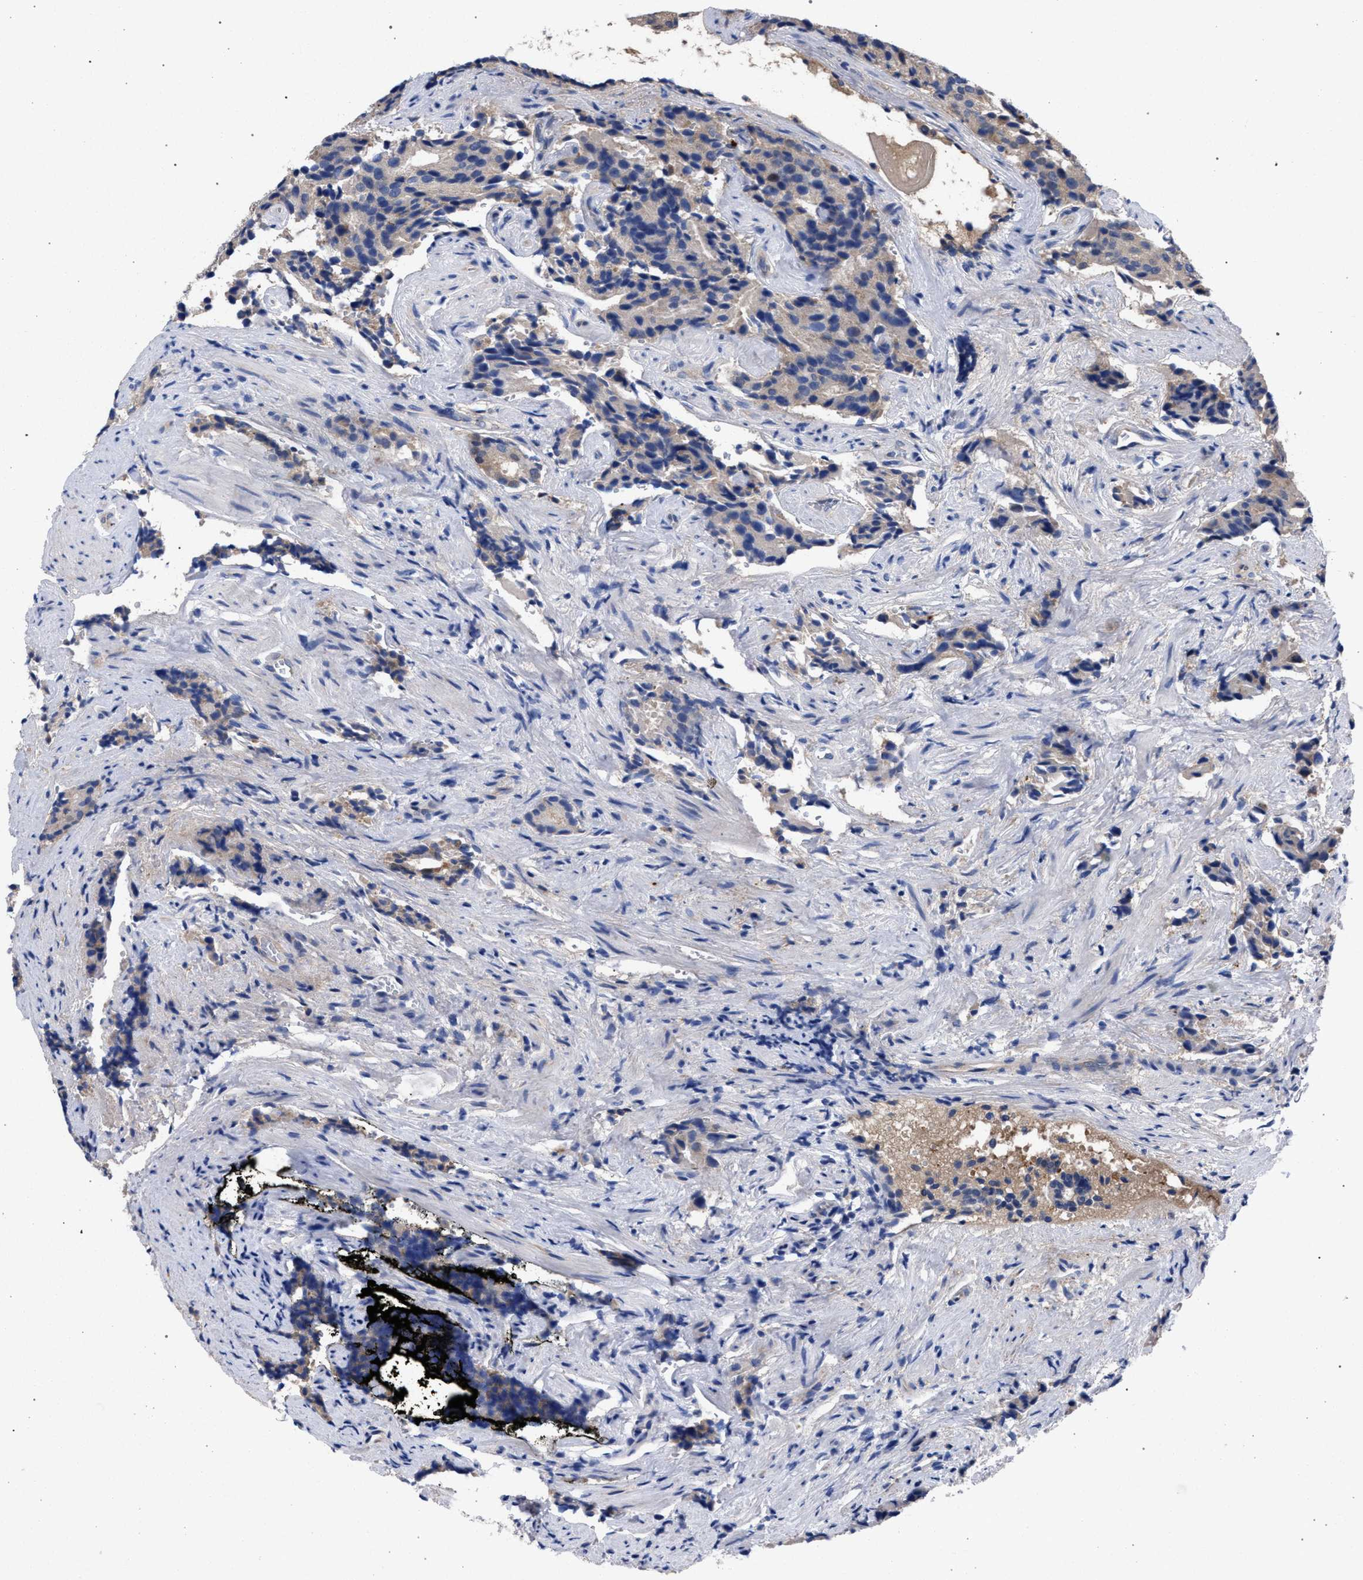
{"staining": {"intensity": "weak", "quantity": ">75%", "location": "cytoplasmic/membranous"}, "tissue": "prostate cancer", "cell_type": "Tumor cells", "image_type": "cancer", "snomed": [{"axis": "morphology", "description": "Adenocarcinoma, High grade"}, {"axis": "topography", "description": "Prostate"}], "caption": "The photomicrograph shows a brown stain indicating the presence of a protein in the cytoplasmic/membranous of tumor cells in prostate cancer. (IHC, brightfield microscopy, high magnification).", "gene": "GMPR", "patient": {"sex": "male", "age": 58}}